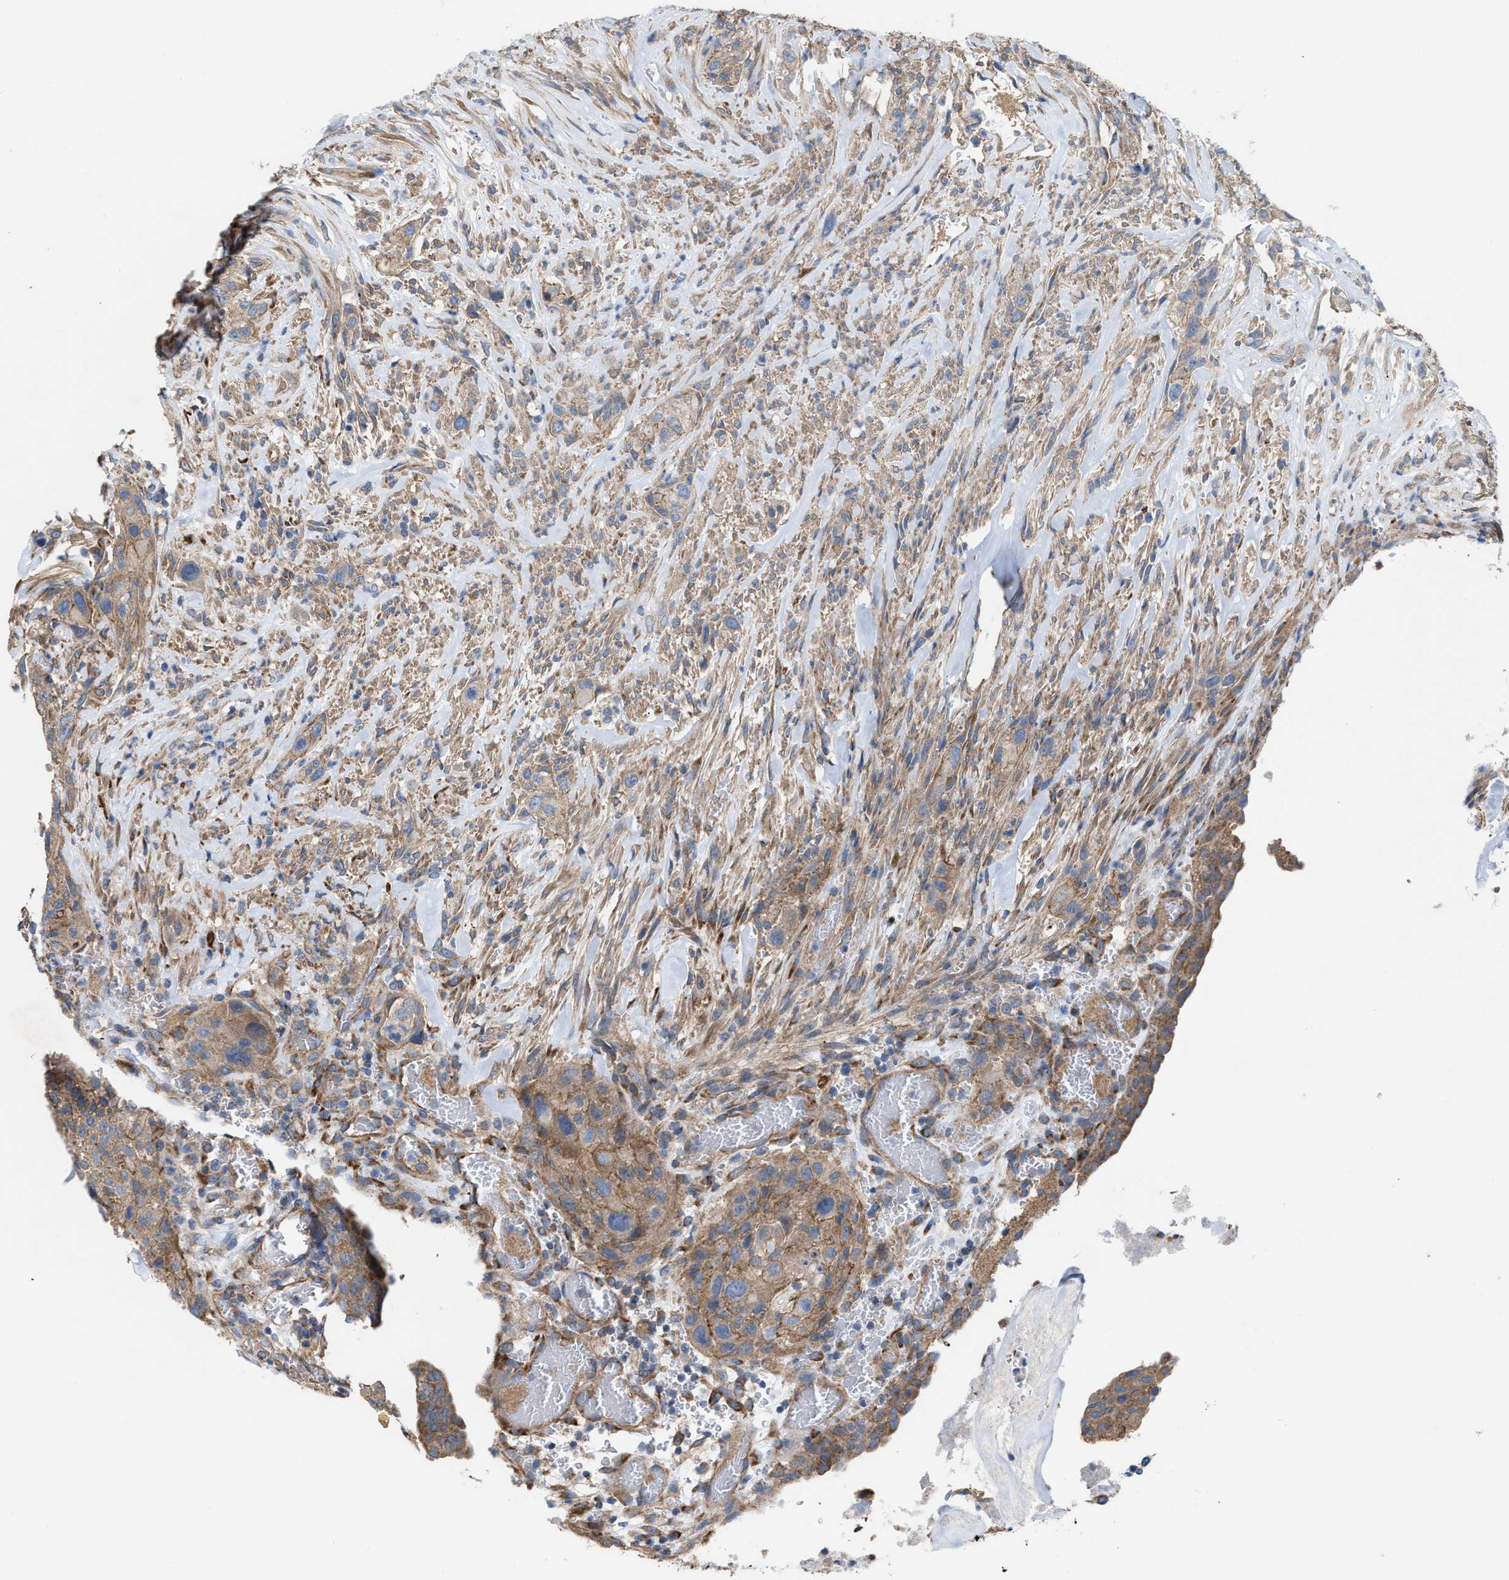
{"staining": {"intensity": "moderate", "quantity": ">75%", "location": "cytoplasmic/membranous"}, "tissue": "urothelial cancer", "cell_type": "Tumor cells", "image_type": "cancer", "snomed": [{"axis": "morphology", "description": "Urothelial carcinoma, Low grade"}, {"axis": "morphology", "description": "Urothelial carcinoma, High grade"}, {"axis": "topography", "description": "Urinary bladder"}], "caption": "Brown immunohistochemical staining in urothelial cancer demonstrates moderate cytoplasmic/membranous staining in approximately >75% of tumor cells. The protein of interest is shown in brown color, while the nuclei are stained blue.", "gene": "OXSM", "patient": {"sex": "male", "age": 35}}